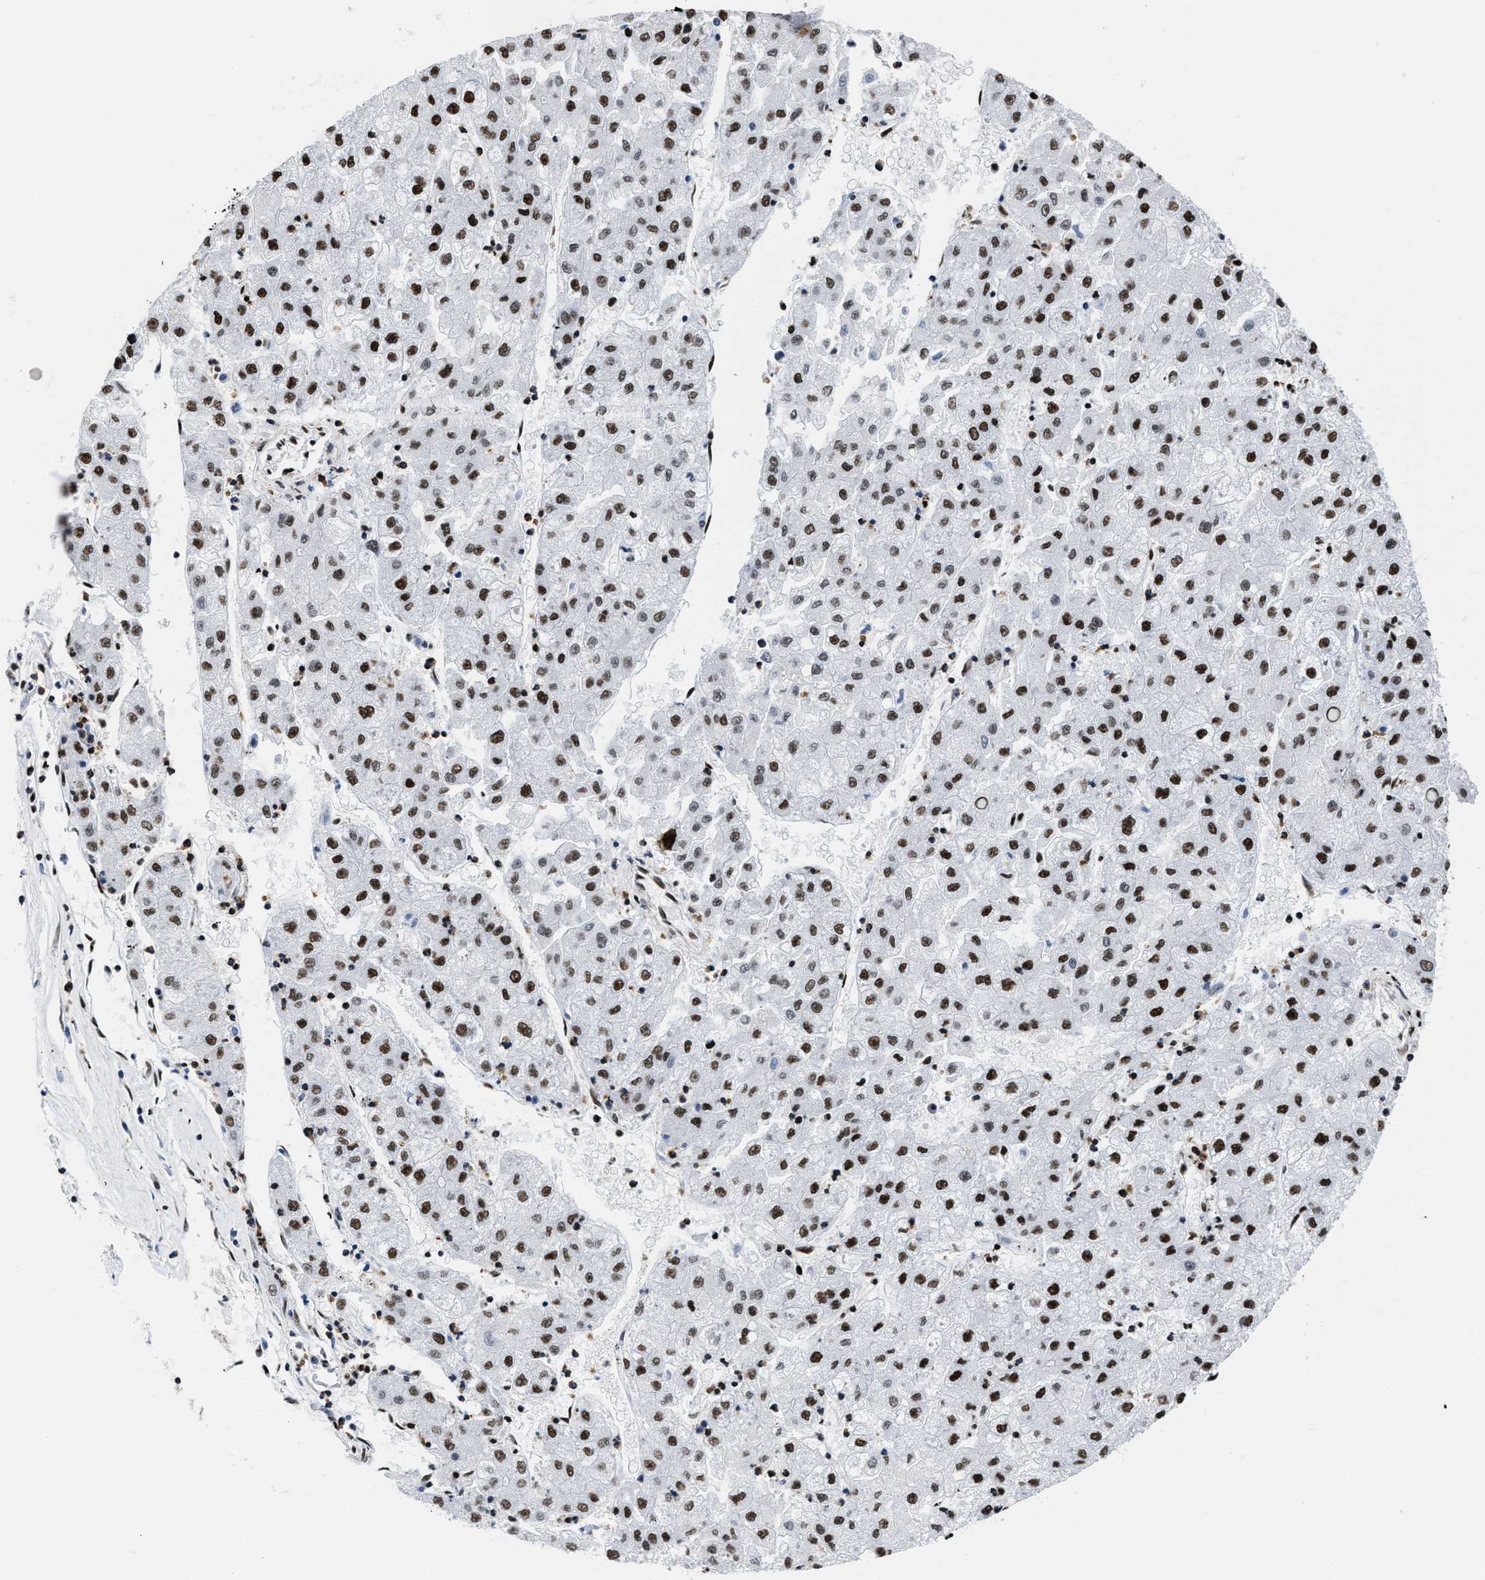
{"staining": {"intensity": "strong", "quantity": ">75%", "location": "nuclear"}, "tissue": "liver cancer", "cell_type": "Tumor cells", "image_type": "cancer", "snomed": [{"axis": "morphology", "description": "Carcinoma, Hepatocellular, NOS"}, {"axis": "topography", "description": "Liver"}], "caption": "Liver hepatocellular carcinoma was stained to show a protein in brown. There is high levels of strong nuclear expression in approximately >75% of tumor cells.", "gene": "SMARCC2", "patient": {"sex": "male", "age": 72}}